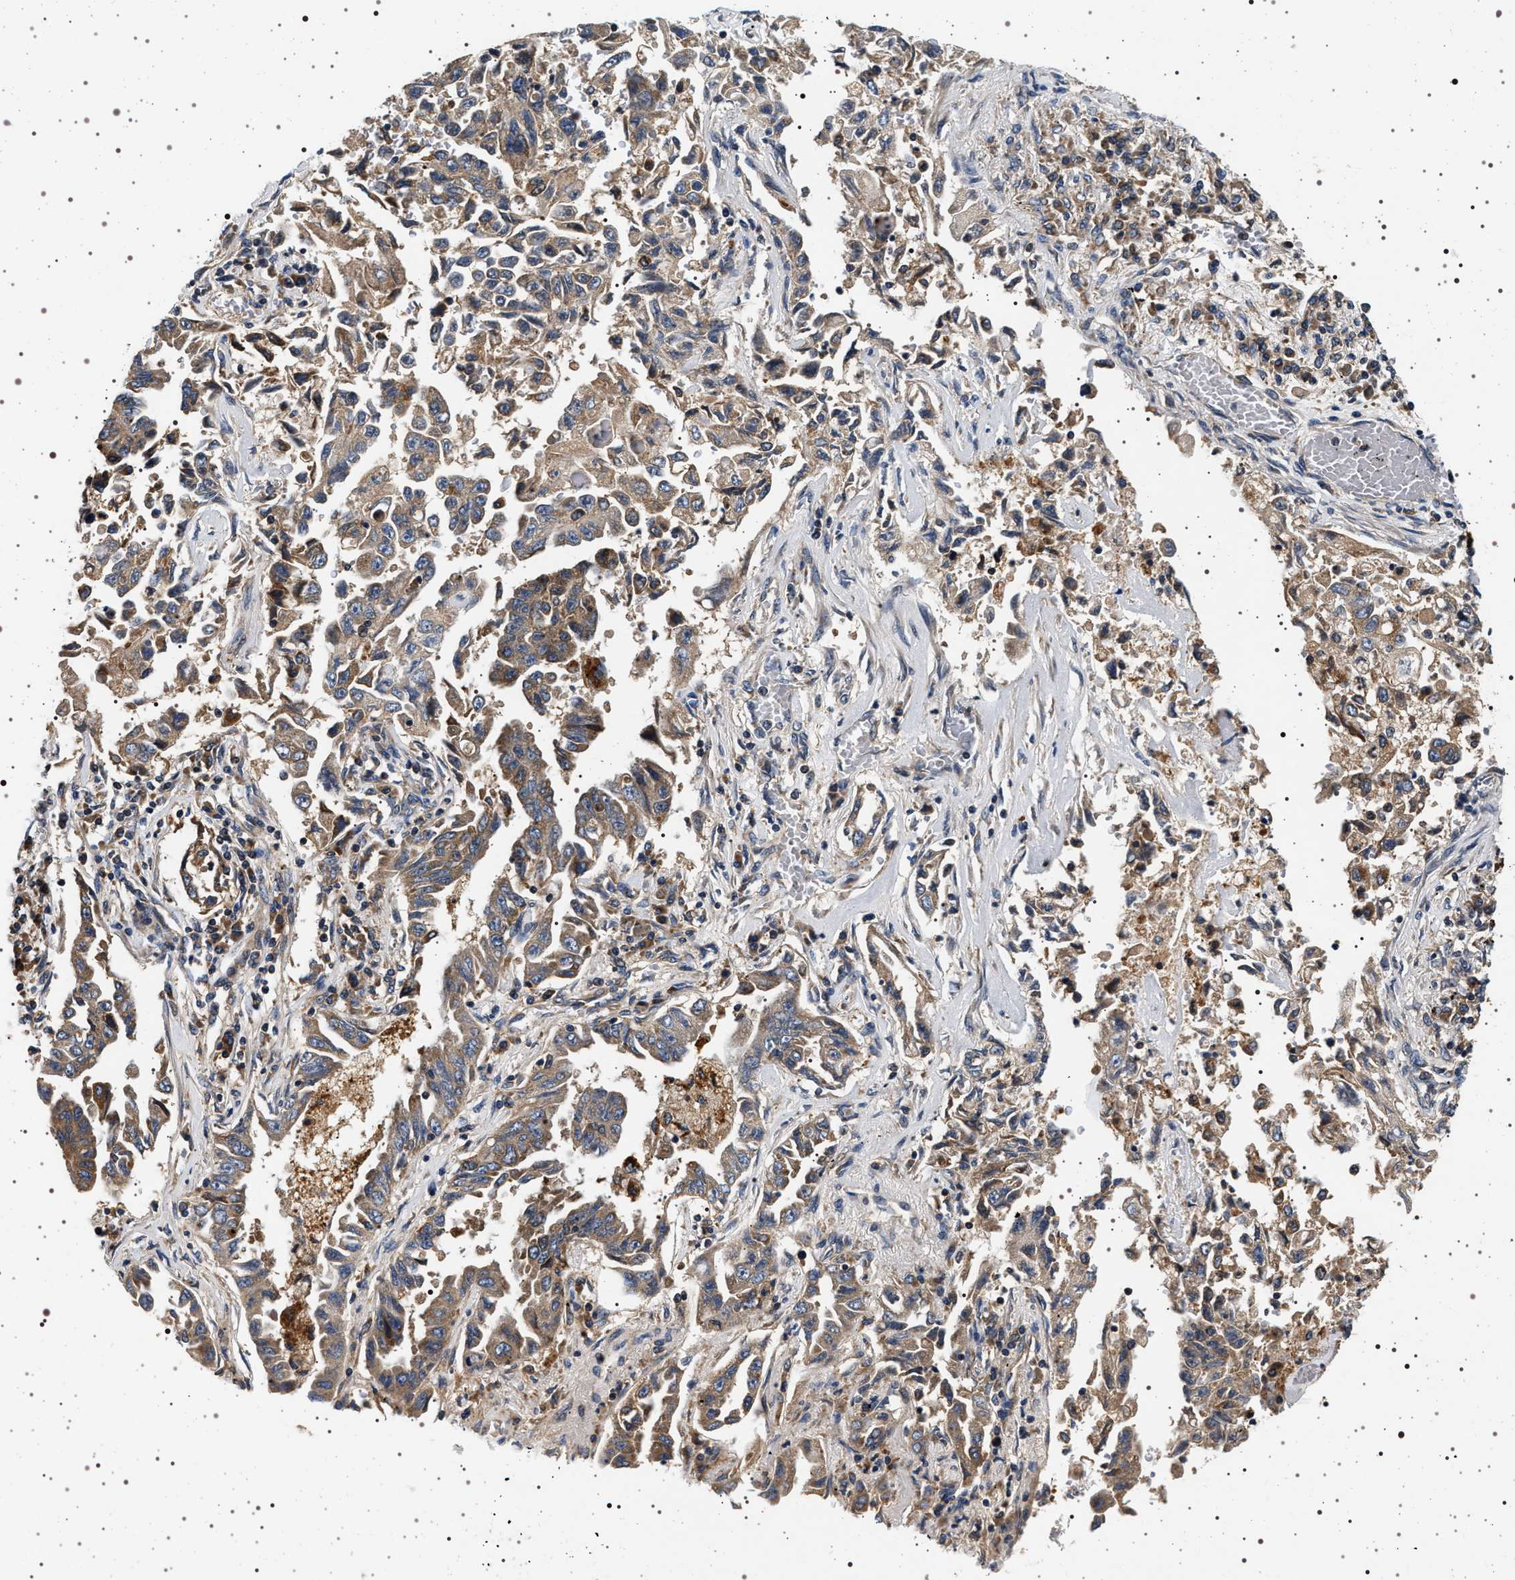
{"staining": {"intensity": "moderate", "quantity": ">75%", "location": "cytoplasmic/membranous"}, "tissue": "lung cancer", "cell_type": "Tumor cells", "image_type": "cancer", "snomed": [{"axis": "morphology", "description": "Adenocarcinoma, NOS"}, {"axis": "topography", "description": "Lung"}], "caption": "Approximately >75% of tumor cells in lung cancer show moderate cytoplasmic/membranous protein positivity as visualized by brown immunohistochemical staining.", "gene": "DCBLD2", "patient": {"sex": "female", "age": 51}}